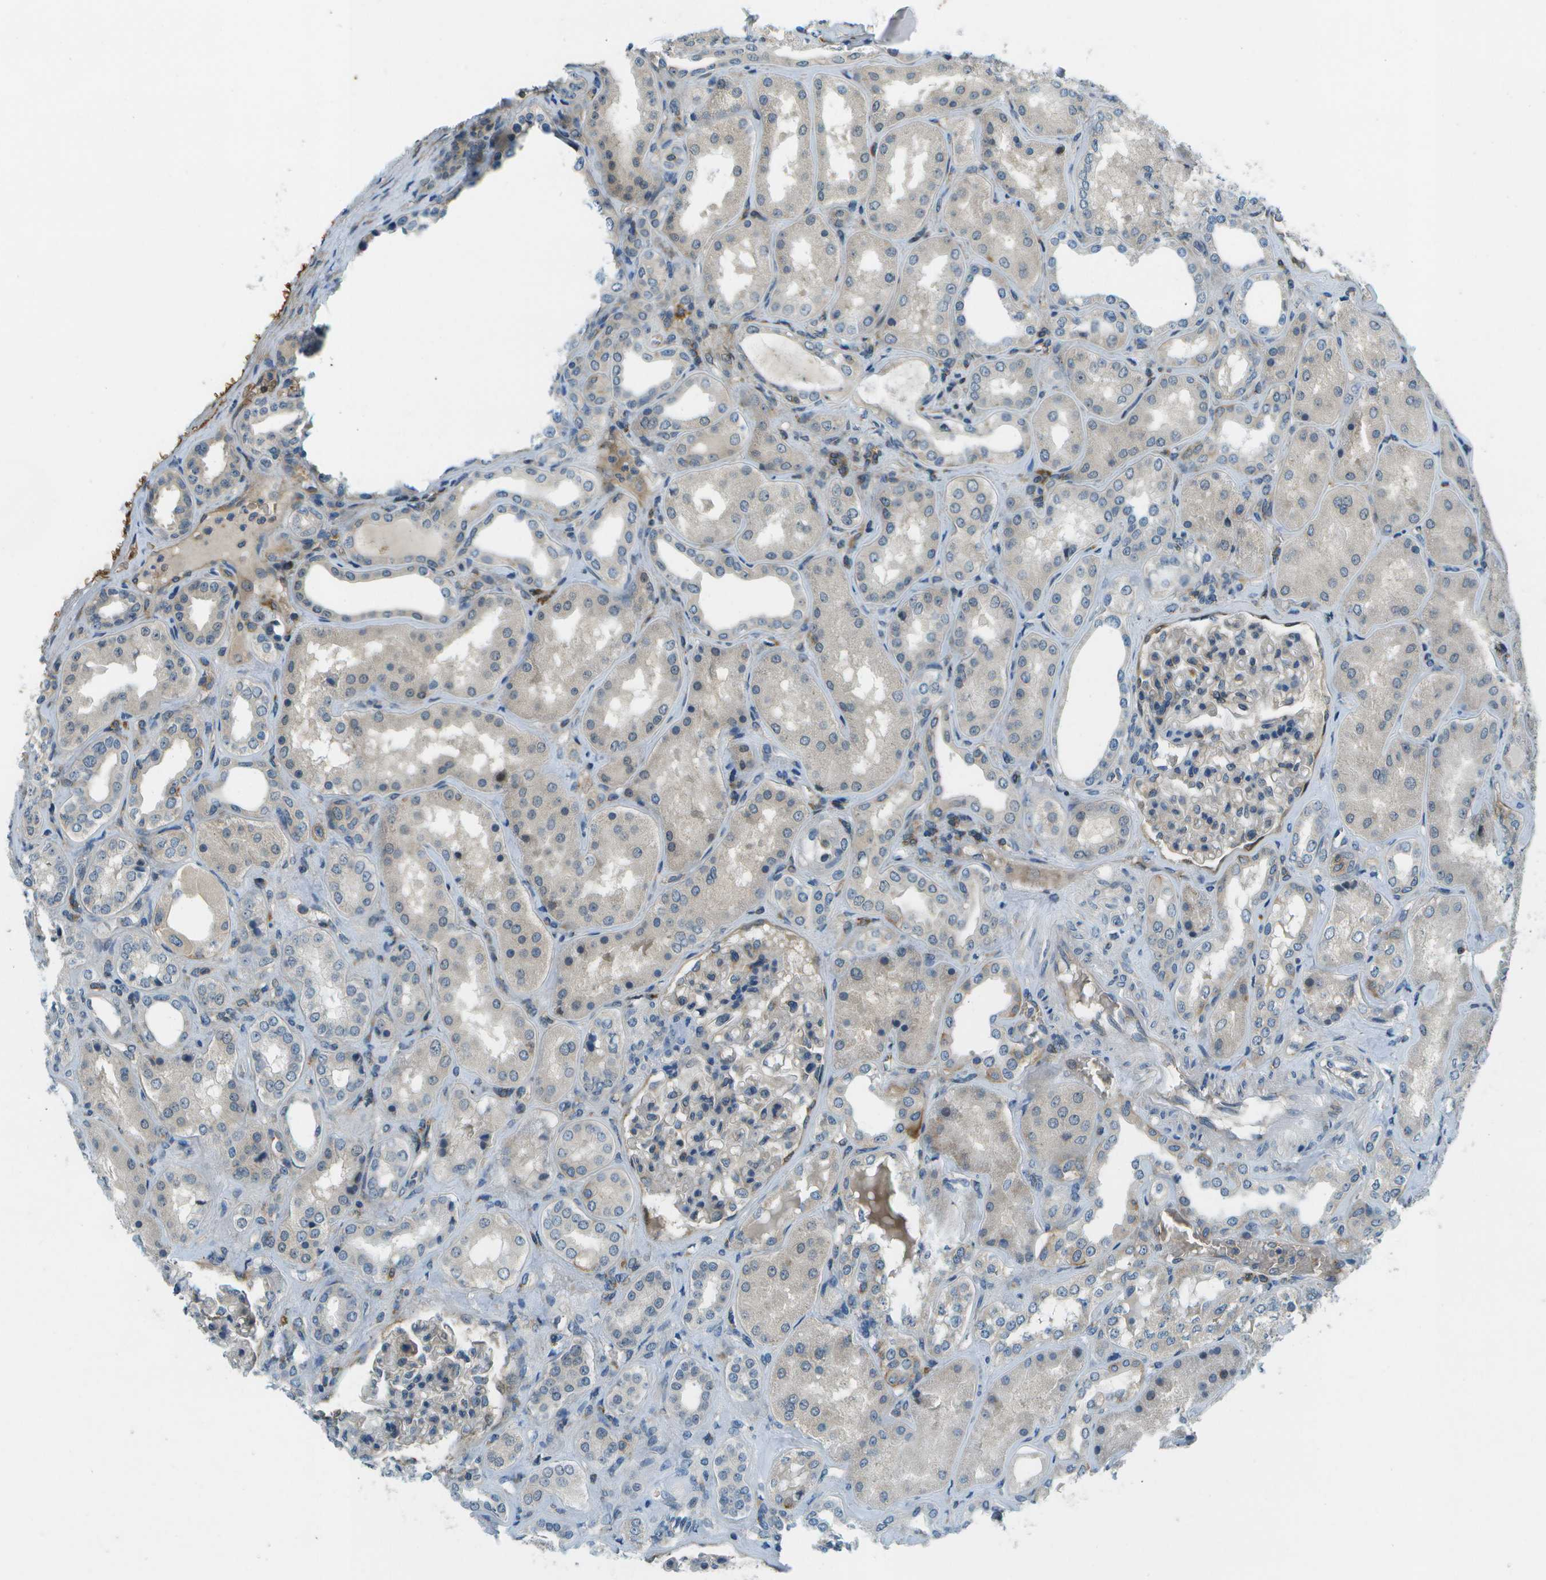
{"staining": {"intensity": "moderate", "quantity": "<25%", "location": "cytoplasmic/membranous"}, "tissue": "kidney", "cell_type": "Cells in glomeruli", "image_type": "normal", "snomed": [{"axis": "morphology", "description": "Normal tissue, NOS"}, {"axis": "topography", "description": "Kidney"}], "caption": "IHC micrograph of benign kidney stained for a protein (brown), which exhibits low levels of moderate cytoplasmic/membranous staining in approximately <25% of cells in glomeruli.", "gene": "CTIF", "patient": {"sex": "female", "age": 56}}